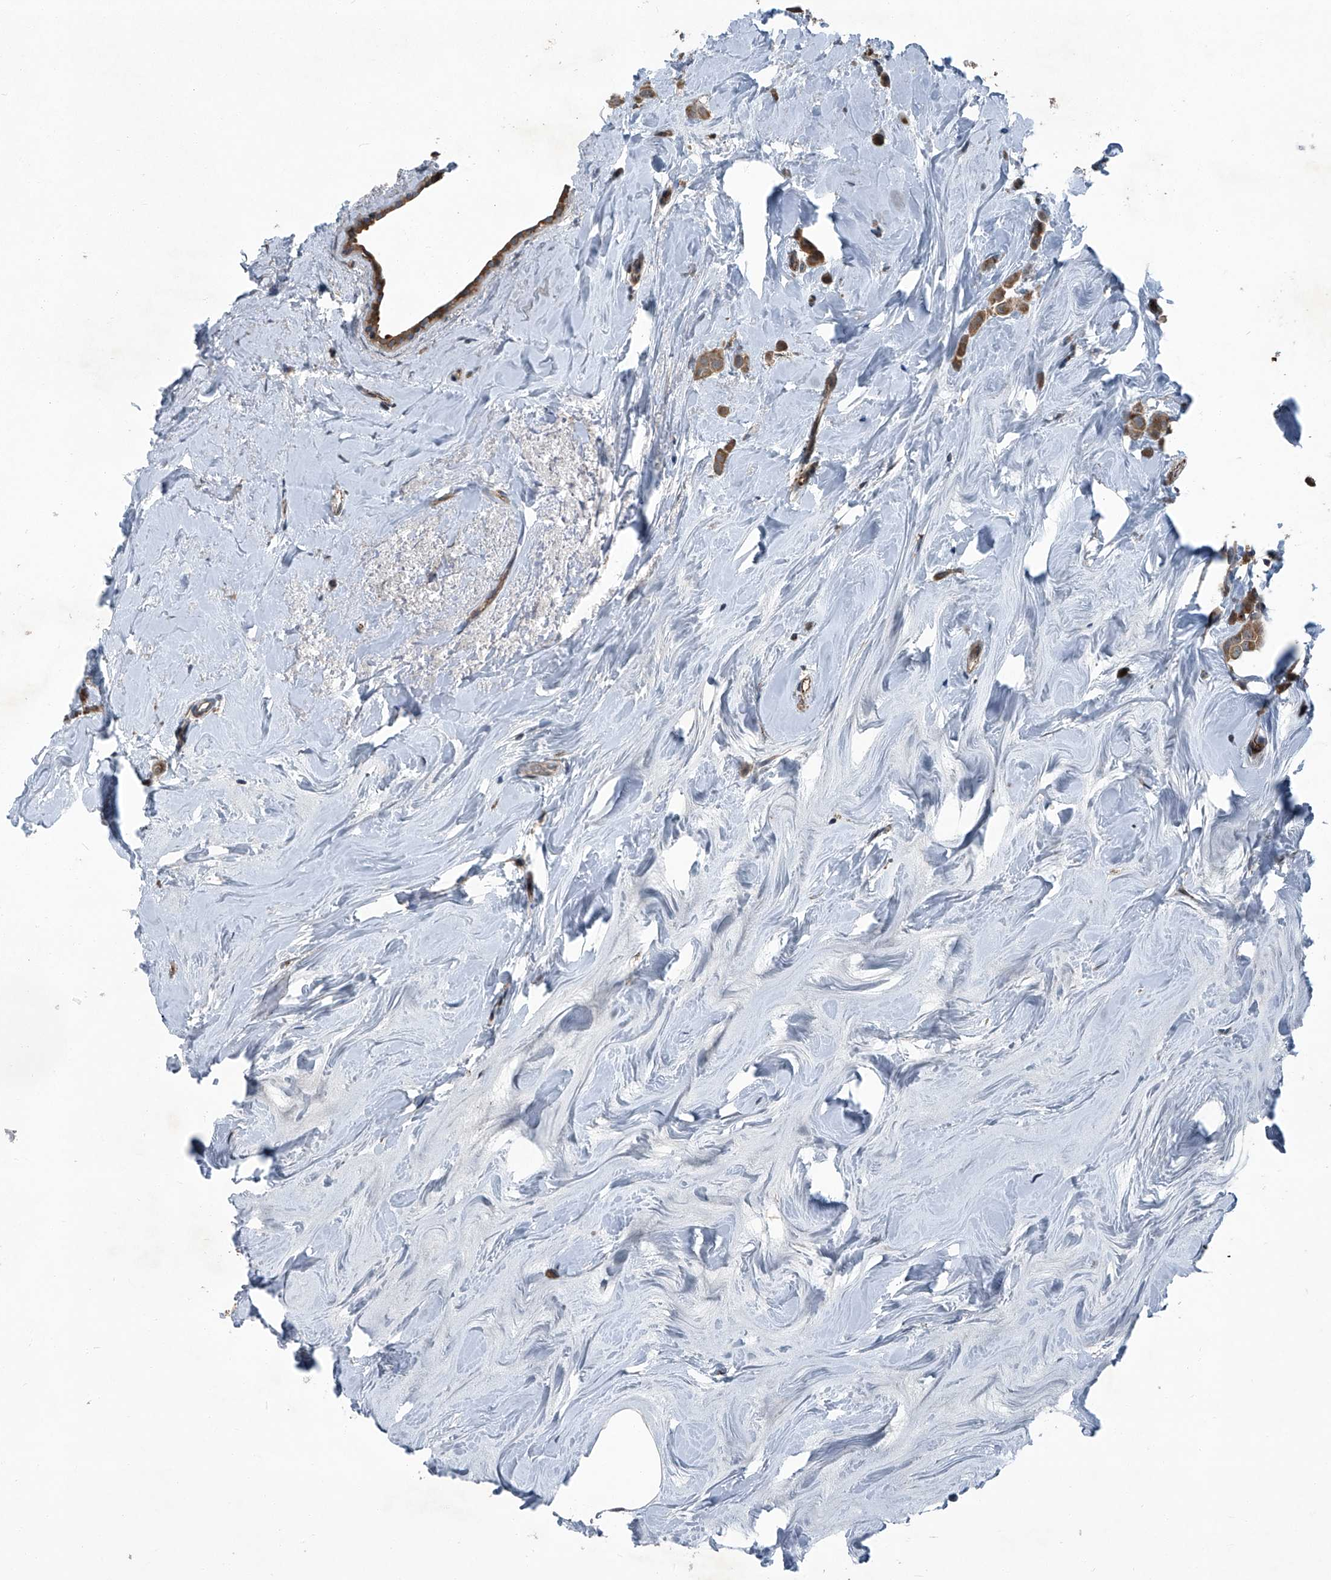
{"staining": {"intensity": "moderate", "quantity": ">75%", "location": "cytoplasmic/membranous"}, "tissue": "breast cancer", "cell_type": "Tumor cells", "image_type": "cancer", "snomed": [{"axis": "morphology", "description": "Lobular carcinoma"}, {"axis": "topography", "description": "Breast"}], "caption": "A medium amount of moderate cytoplasmic/membranous staining is appreciated in about >75% of tumor cells in breast lobular carcinoma tissue.", "gene": "SENP2", "patient": {"sex": "female", "age": 47}}